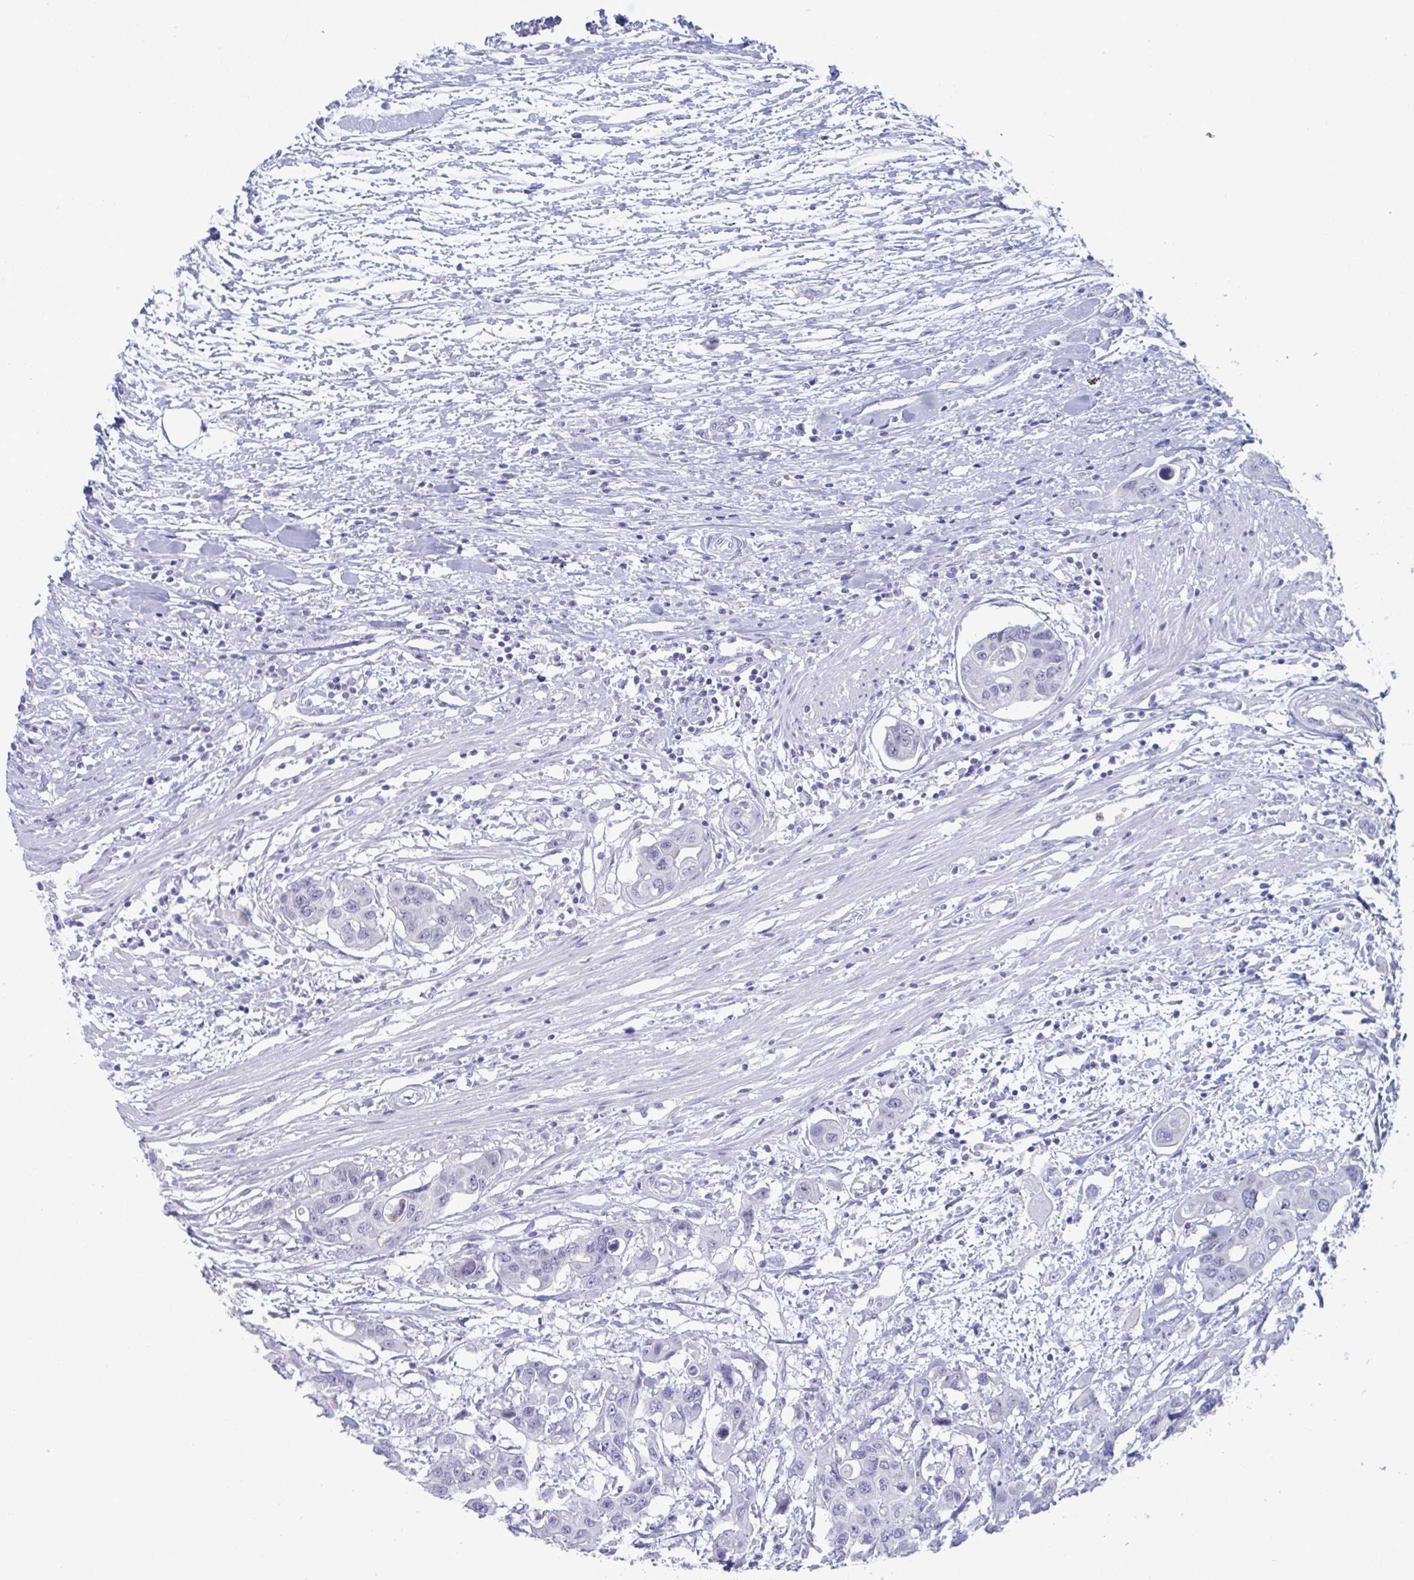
{"staining": {"intensity": "negative", "quantity": "none", "location": "none"}, "tissue": "colorectal cancer", "cell_type": "Tumor cells", "image_type": "cancer", "snomed": [{"axis": "morphology", "description": "Adenocarcinoma, NOS"}, {"axis": "topography", "description": "Colon"}], "caption": "Protein analysis of colorectal cancer reveals no significant staining in tumor cells.", "gene": "CYP4F11", "patient": {"sex": "male", "age": 77}}